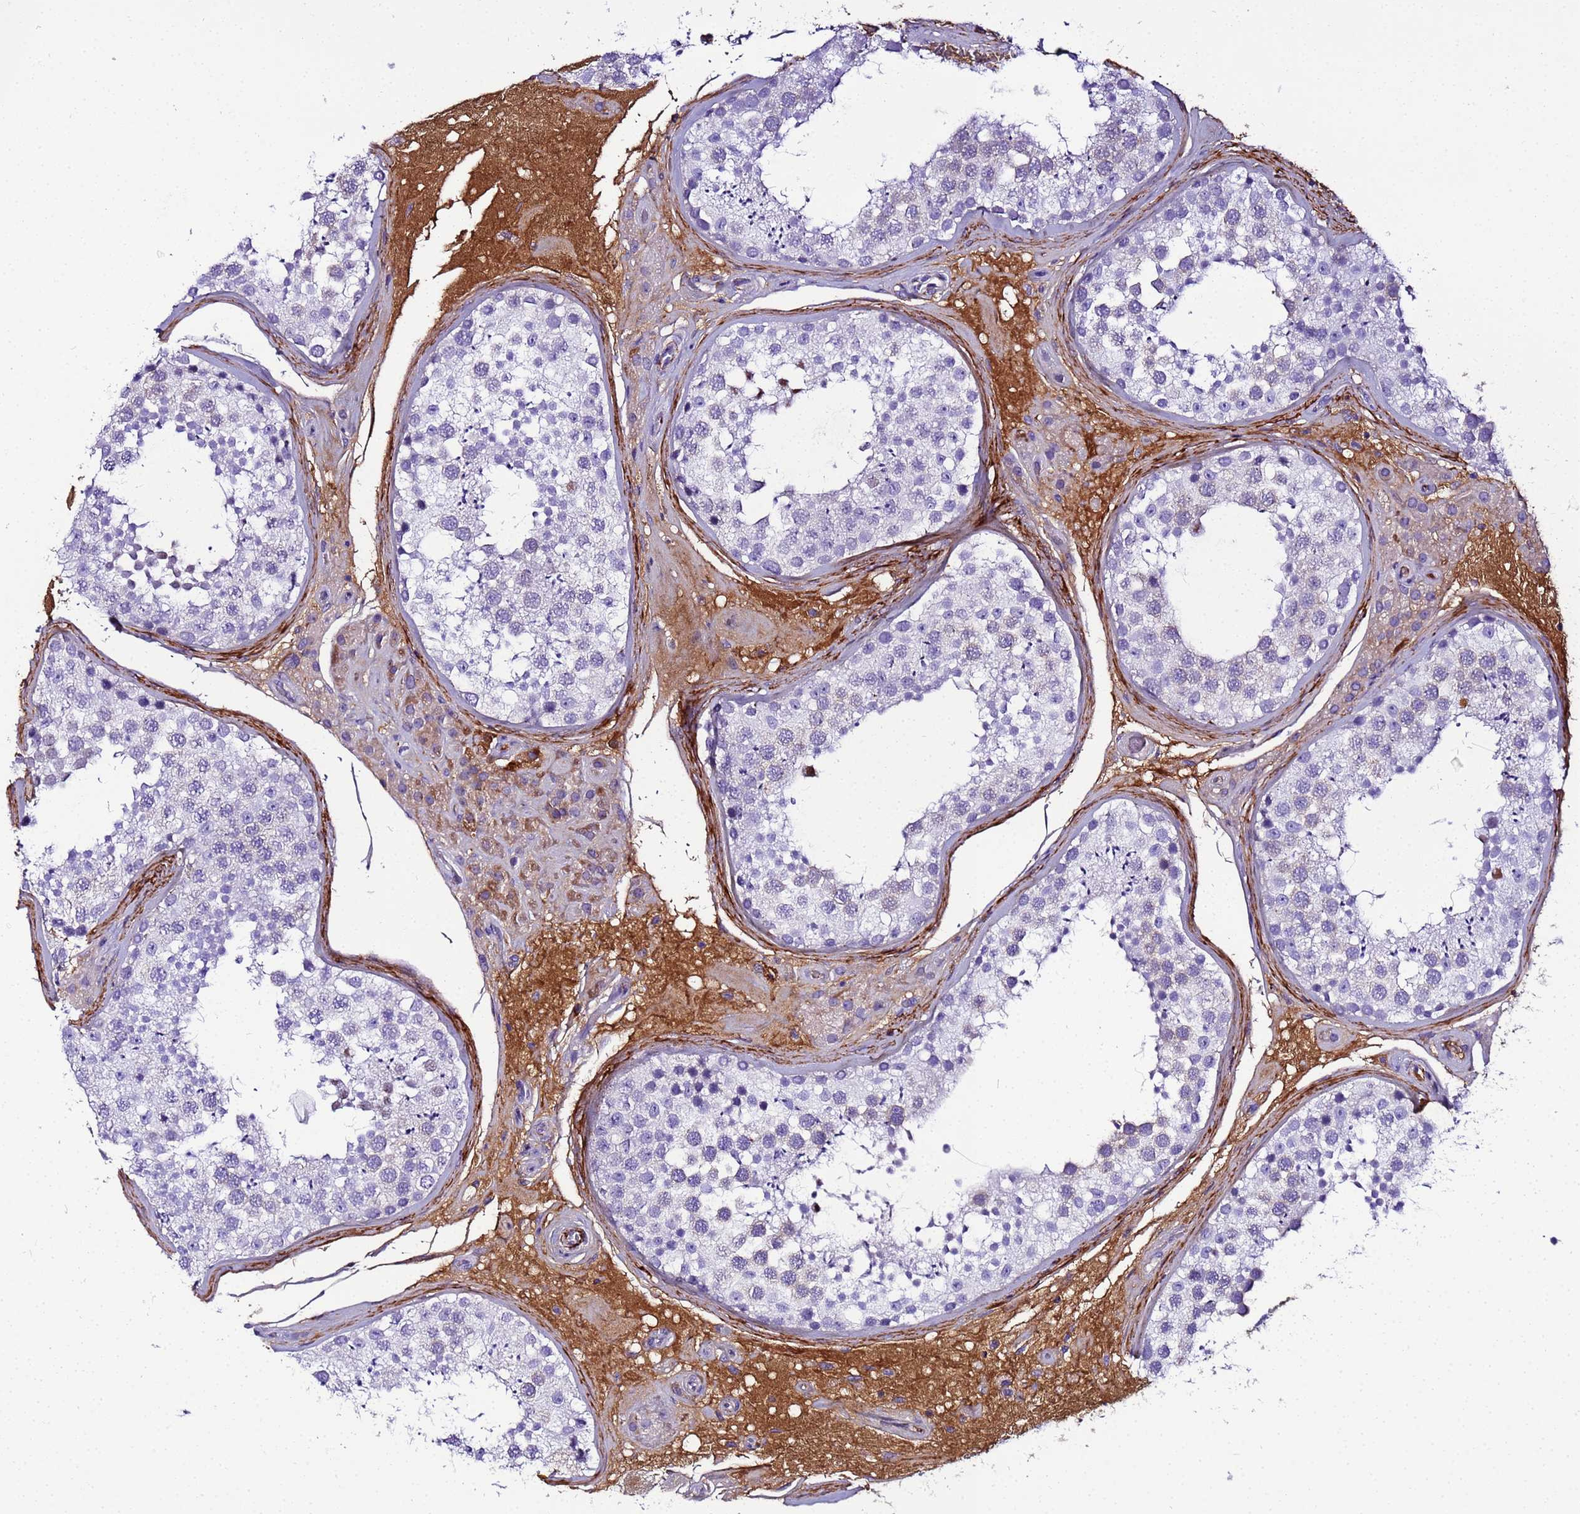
{"staining": {"intensity": "negative", "quantity": "none", "location": "none"}, "tissue": "testis", "cell_type": "Cells in seminiferous ducts", "image_type": "normal", "snomed": [{"axis": "morphology", "description": "Normal tissue, NOS"}, {"axis": "topography", "description": "Testis"}], "caption": "Image shows no significant protein staining in cells in seminiferous ducts of benign testis.", "gene": "CFHR1", "patient": {"sex": "male", "age": 46}}